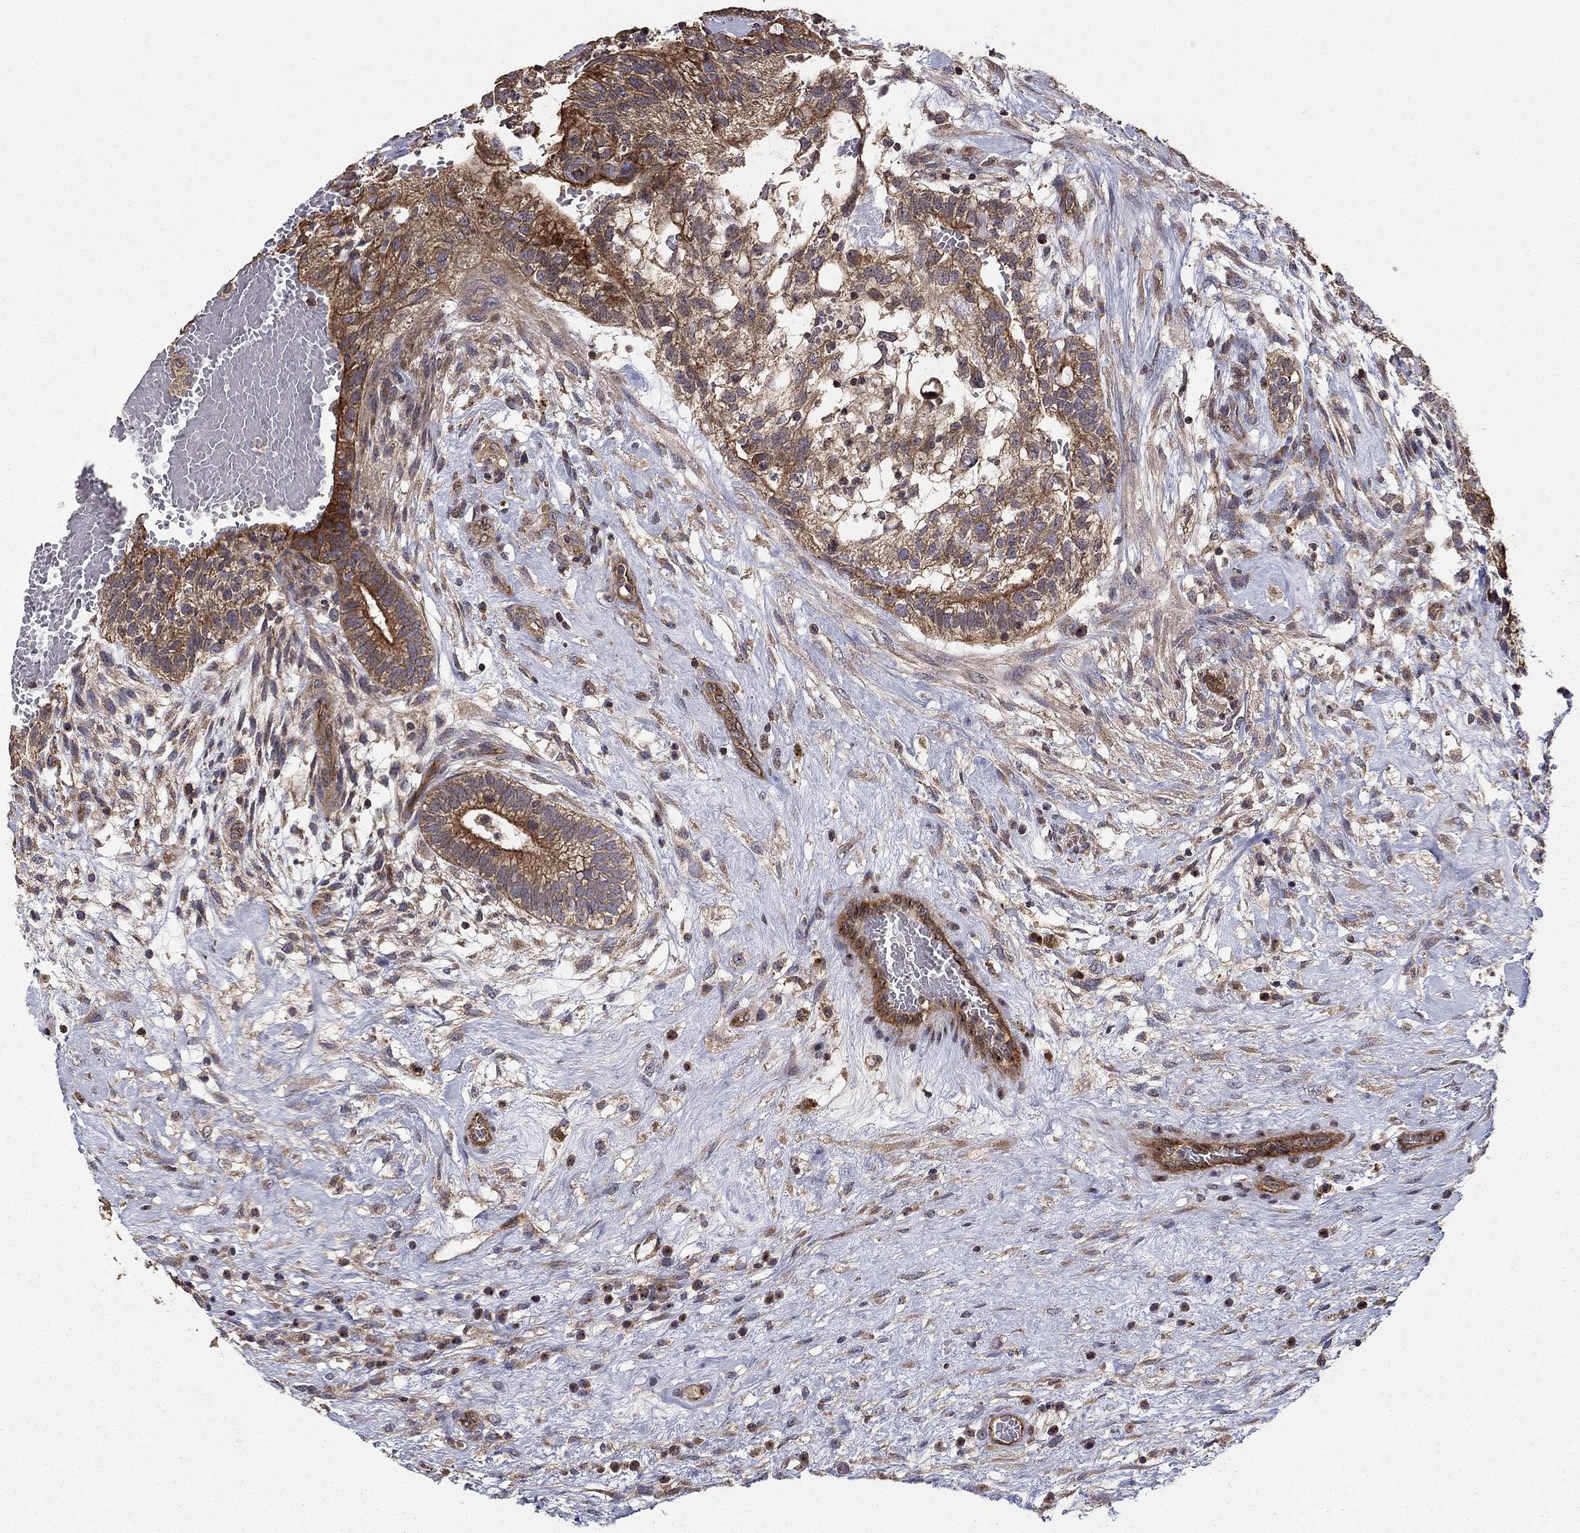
{"staining": {"intensity": "strong", "quantity": "25%-75%", "location": "cytoplasmic/membranous"}, "tissue": "testis cancer", "cell_type": "Tumor cells", "image_type": "cancer", "snomed": [{"axis": "morphology", "description": "Normal tissue, NOS"}, {"axis": "morphology", "description": "Carcinoma, Embryonal, NOS"}, {"axis": "topography", "description": "Testis"}, {"axis": "topography", "description": "Epididymis"}], "caption": "A brown stain labels strong cytoplasmic/membranous staining of a protein in human testis cancer tumor cells.", "gene": "BMERB1", "patient": {"sex": "male", "age": 32}}